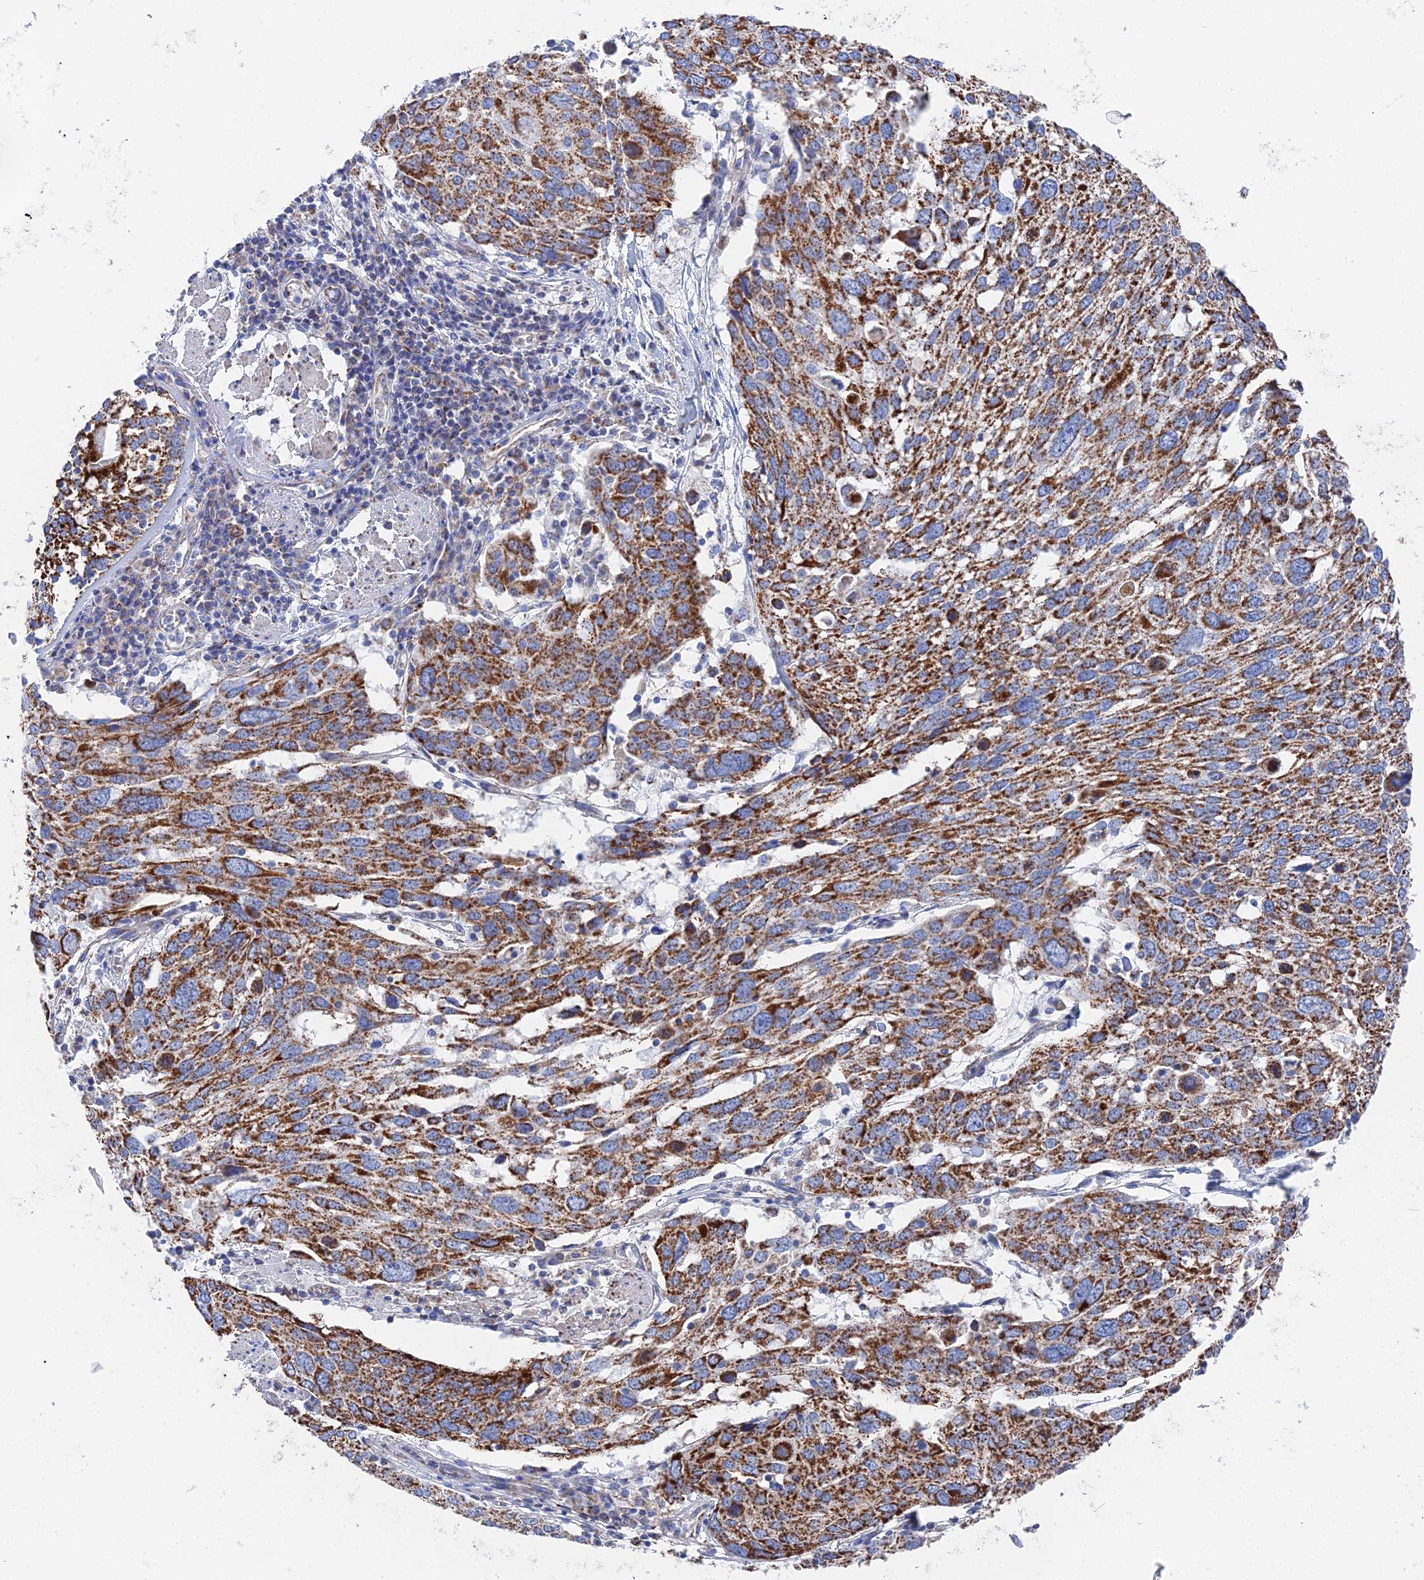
{"staining": {"intensity": "strong", "quantity": ">75%", "location": "cytoplasmic/membranous"}, "tissue": "lung cancer", "cell_type": "Tumor cells", "image_type": "cancer", "snomed": [{"axis": "morphology", "description": "Squamous cell carcinoma, NOS"}, {"axis": "topography", "description": "Lung"}], "caption": "Immunohistochemistry of human lung cancer (squamous cell carcinoma) displays high levels of strong cytoplasmic/membranous positivity in about >75% of tumor cells.", "gene": "IFT80", "patient": {"sex": "male", "age": 65}}